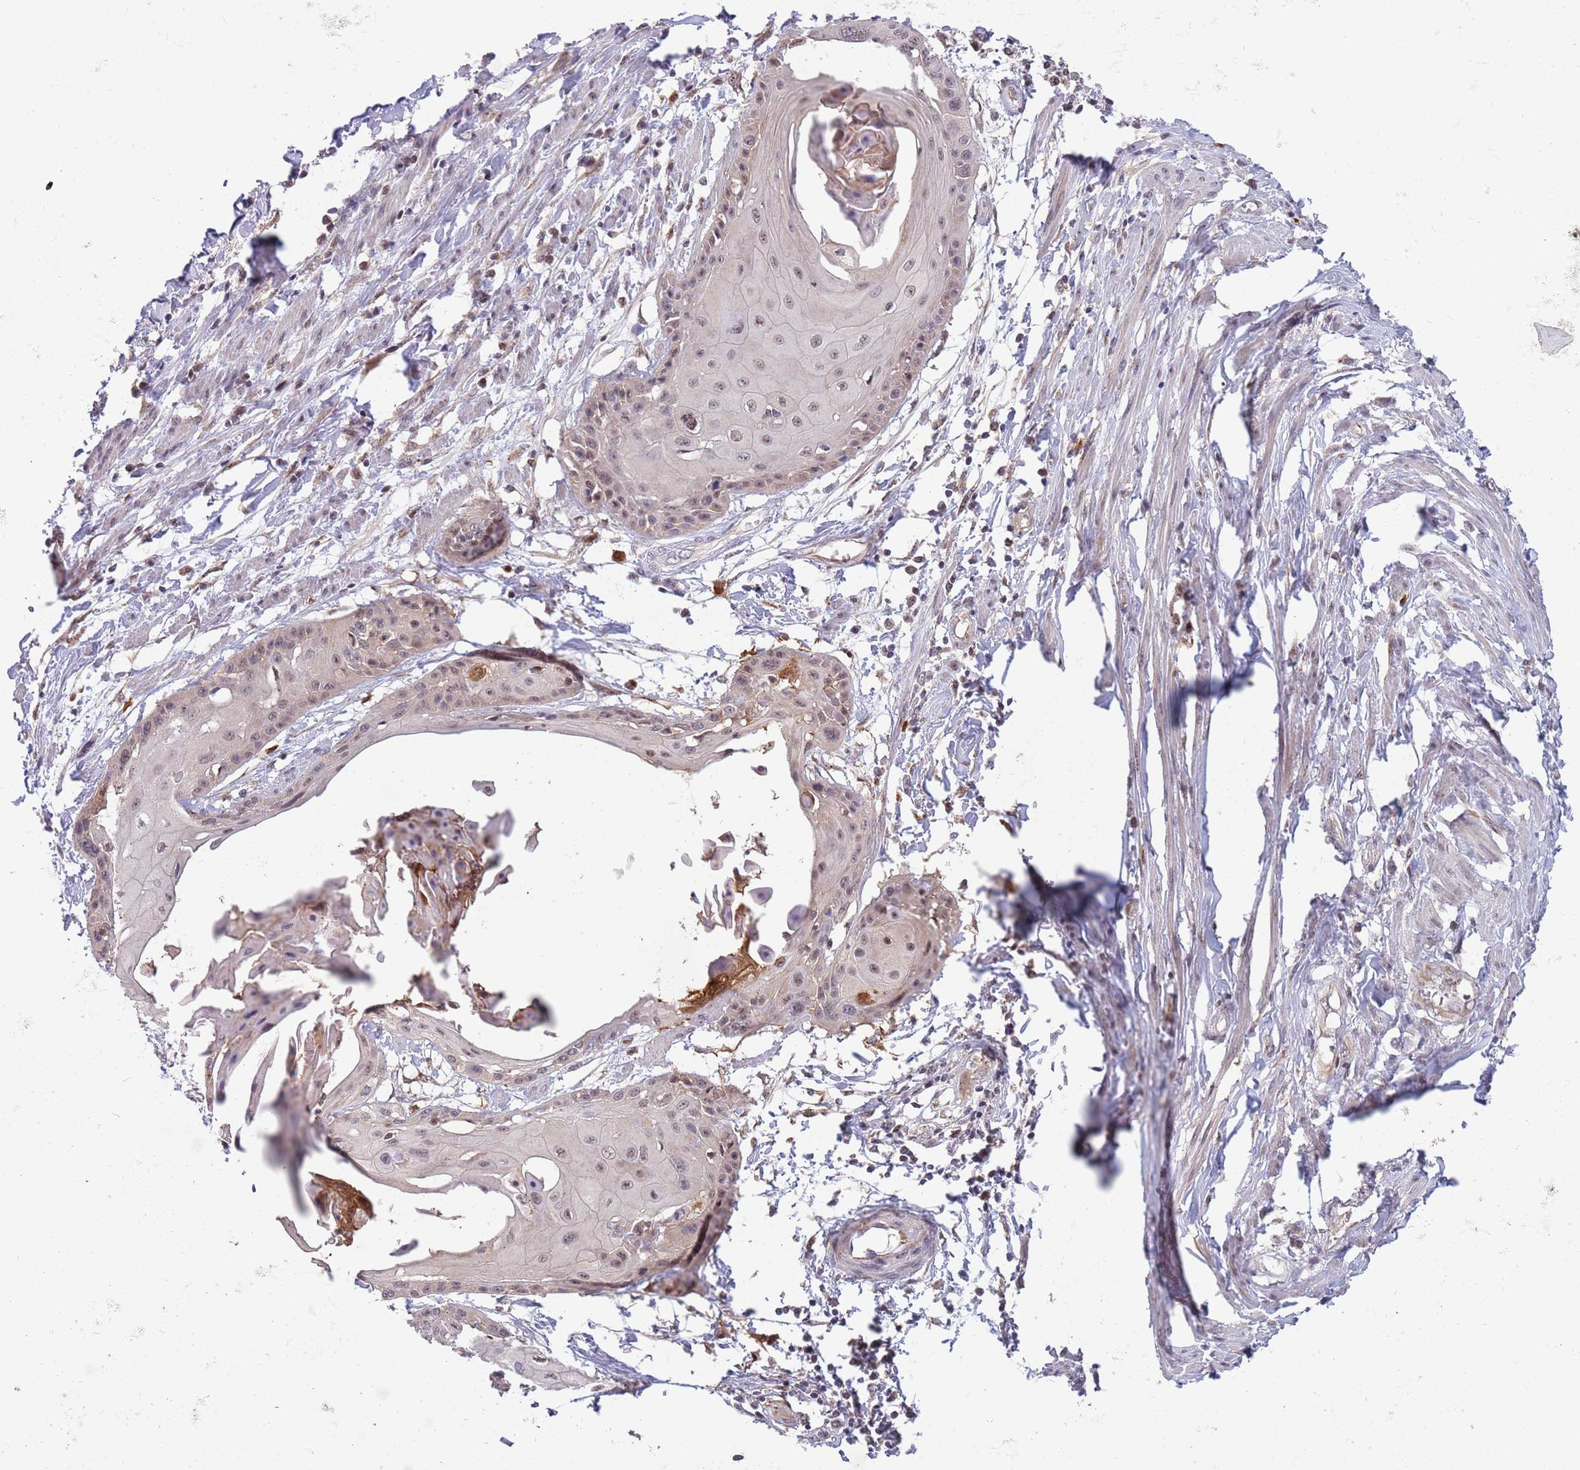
{"staining": {"intensity": "weak", "quantity": "<25%", "location": "nuclear"}, "tissue": "cervical cancer", "cell_type": "Tumor cells", "image_type": "cancer", "snomed": [{"axis": "morphology", "description": "Squamous cell carcinoma, NOS"}, {"axis": "topography", "description": "Cervix"}], "caption": "Immunohistochemistry (IHC) of human cervical cancer (squamous cell carcinoma) demonstrates no positivity in tumor cells.", "gene": "CCNJL", "patient": {"sex": "female", "age": 57}}